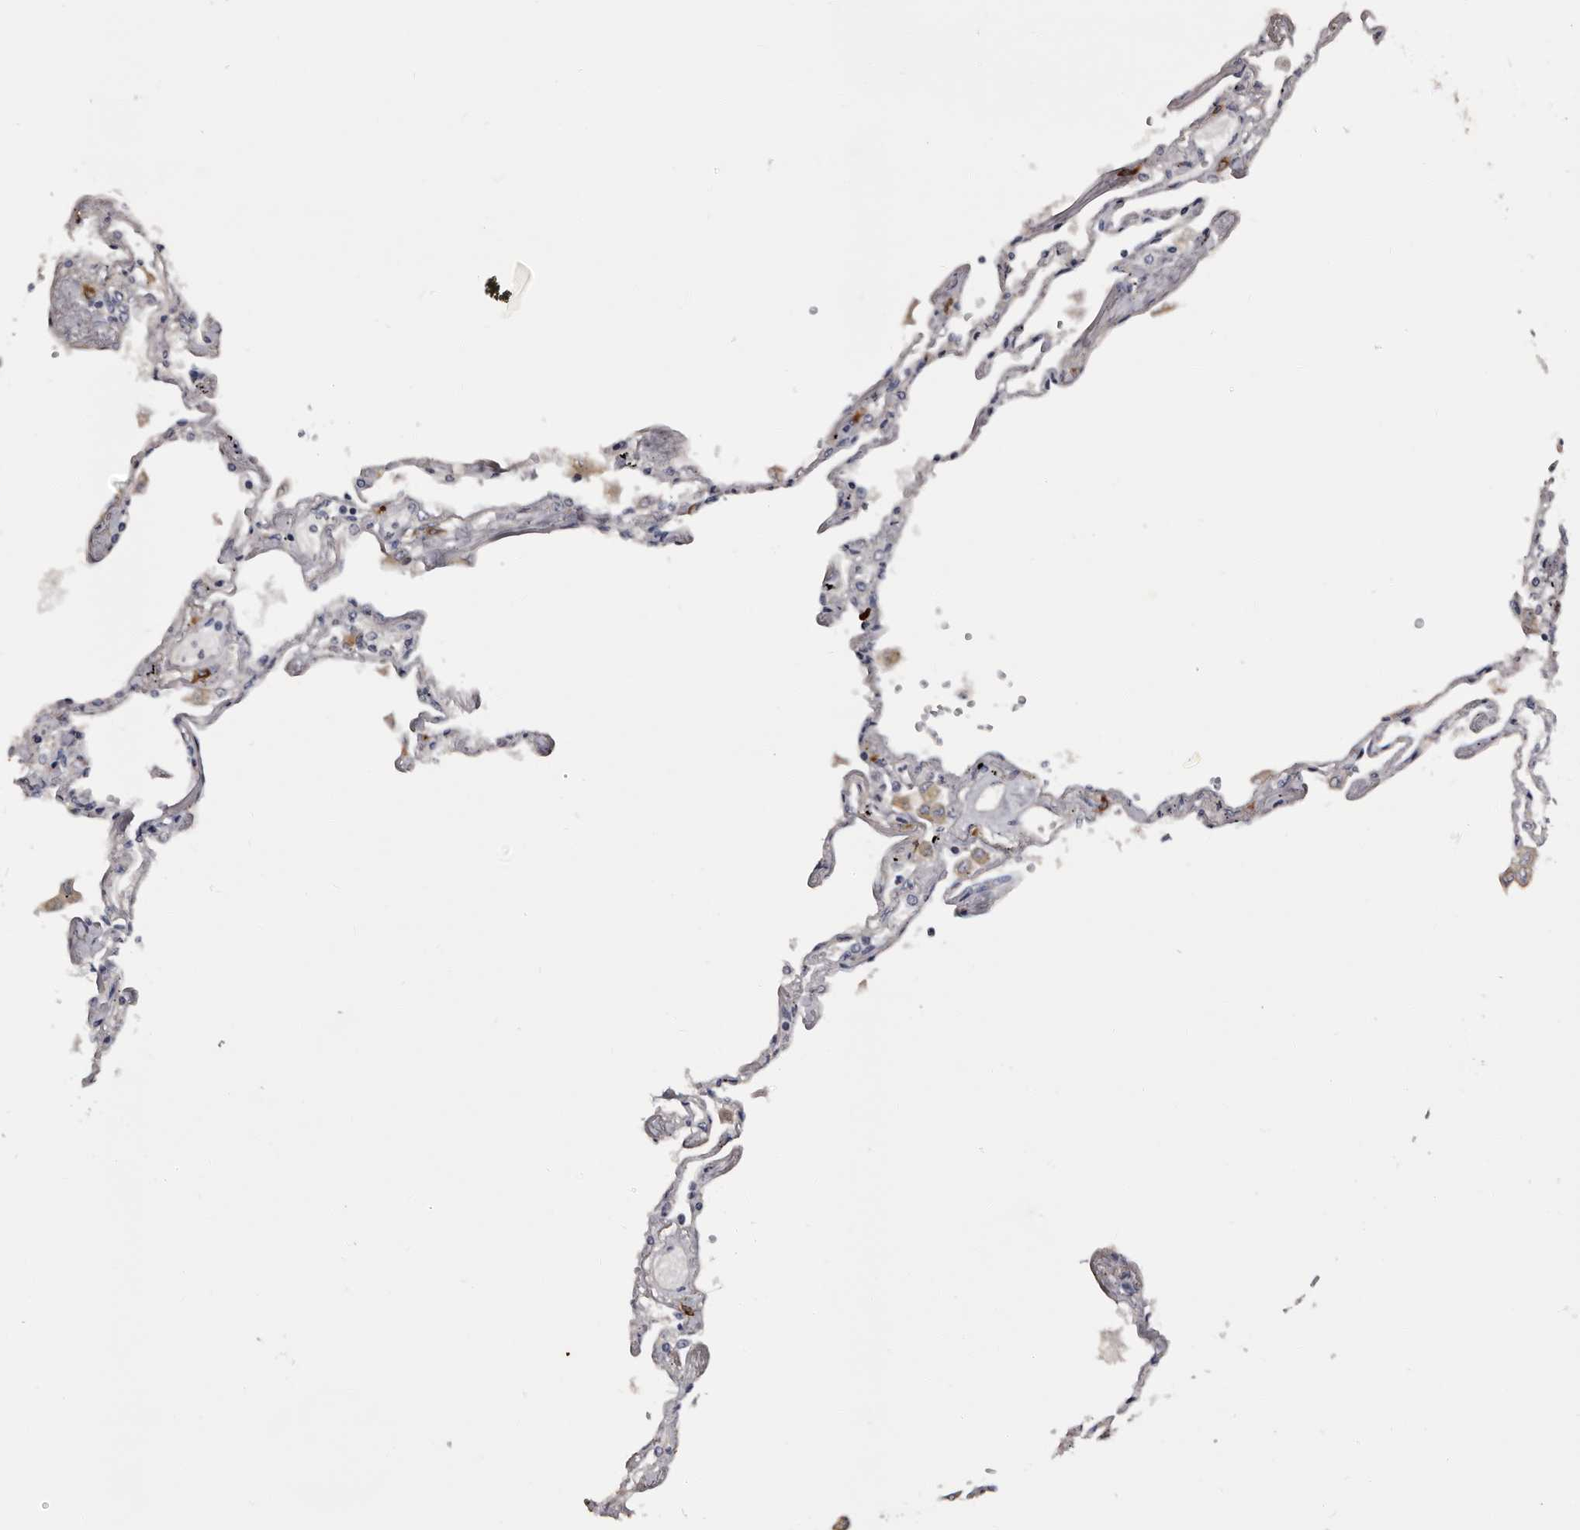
{"staining": {"intensity": "negative", "quantity": "none", "location": "none"}, "tissue": "lung", "cell_type": "Alveolar cells", "image_type": "normal", "snomed": [{"axis": "morphology", "description": "Normal tissue, NOS"}, {"axis": "topography", "description": "Lung"}], "caption": "This is an IHC histopathology image of unremarkable lung. There is no expression in alveolar cells.", "gene": "DAP", "patient": {"sex": "female", "age": 67}}